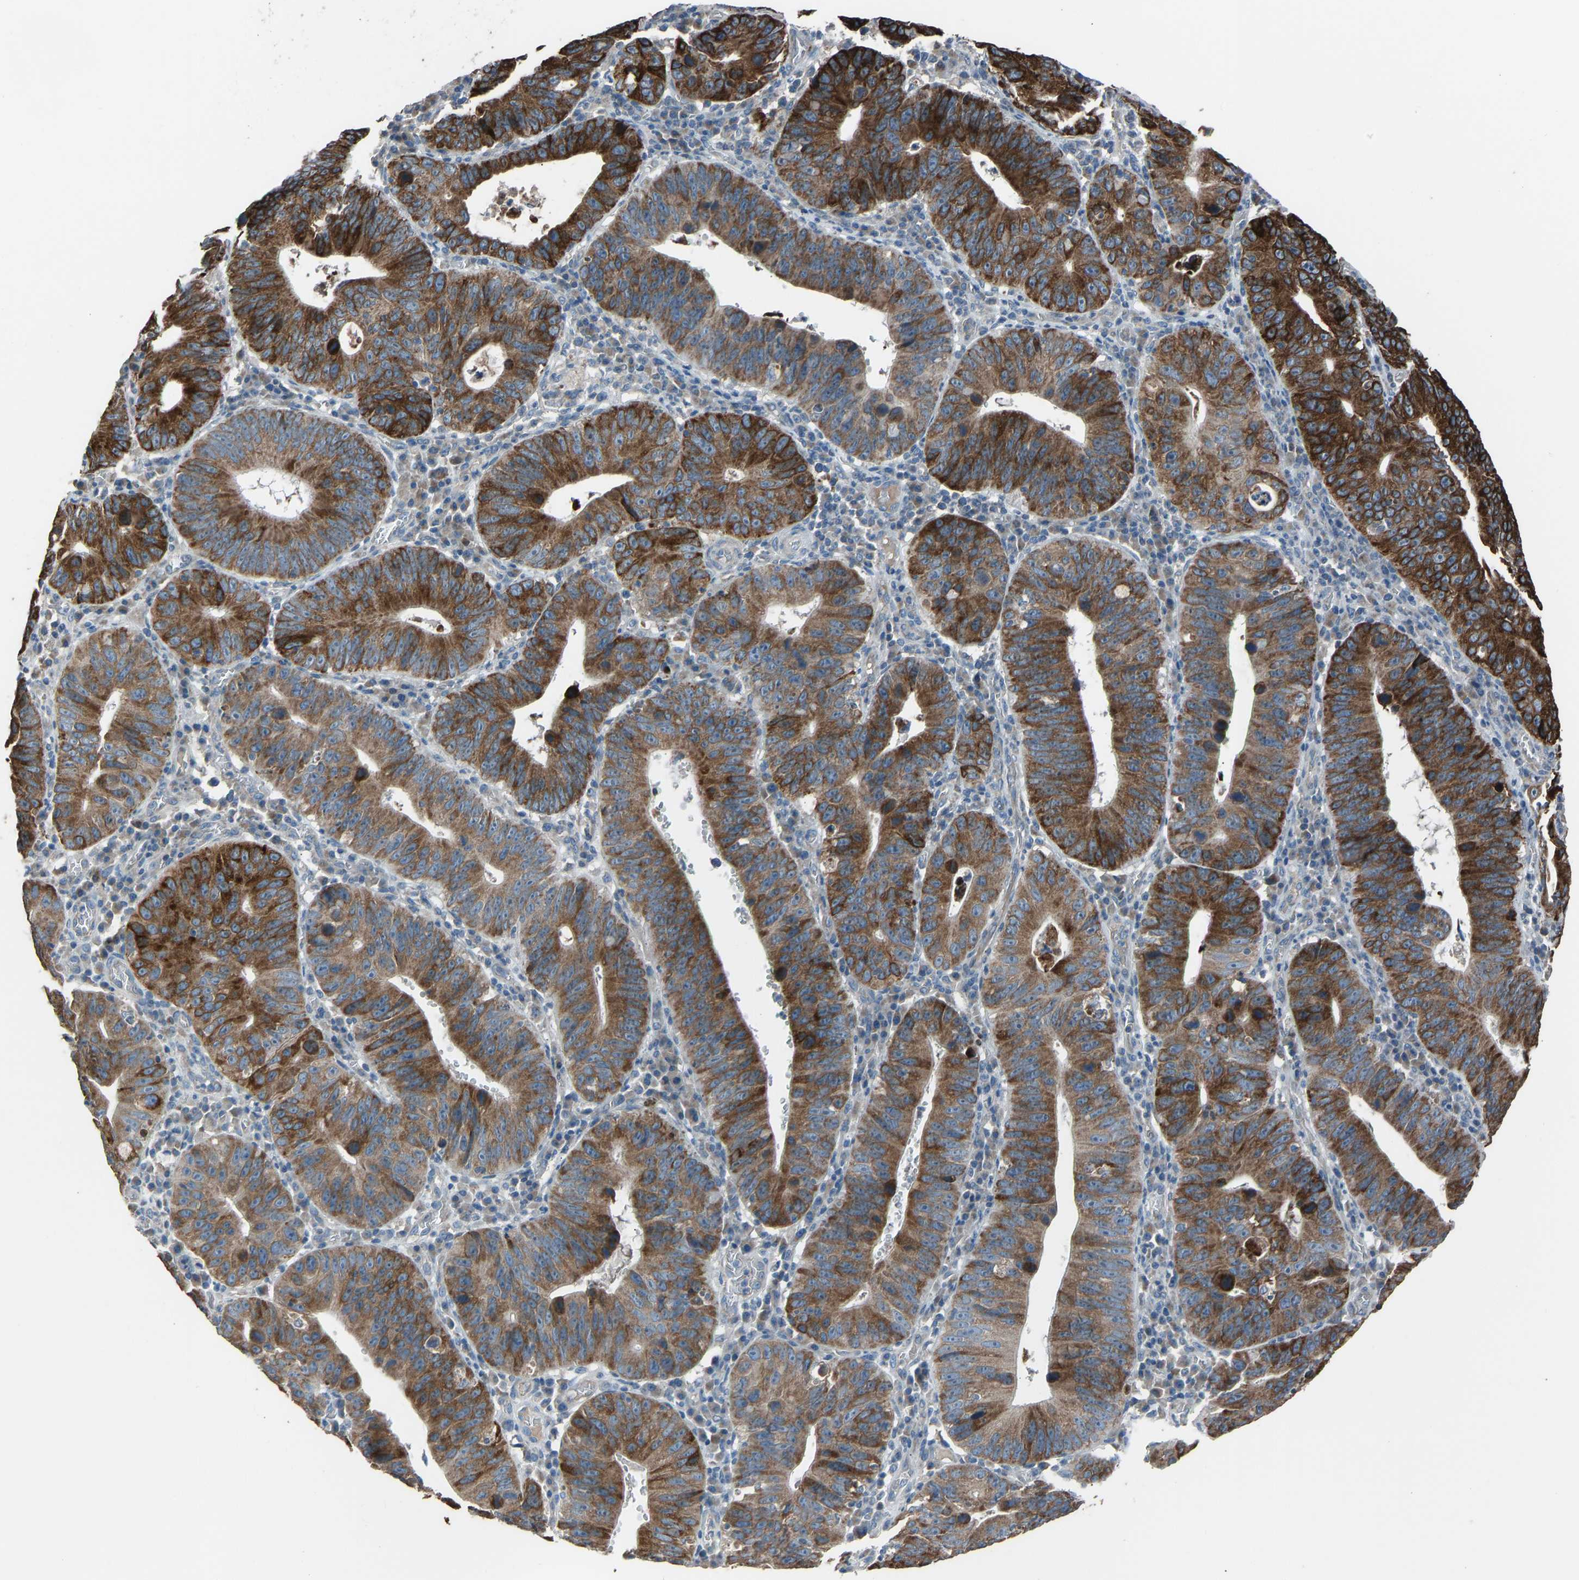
{"staining": {"intensity": "strong", "quantity": ">75%", "location": "cytoplasmic/membranous"}, "tissue": "stomach cancer", "cell_type": "Tumor cells", "image_type": "cancer", "snomed": [{"axis": "morphology", "description": "Adenocarcinoma, NOS"}, {"axis": "topography", "description": "Stomach"}], "caption": "Protein staining displays strong cytoplasmic/membranous expression in about >75% of tumor cells in adenocarcinoma (stomach). (DAB IHC, brown staining for protein, blue staining for nuclei).", "gene": "TGFBR3", "patient": {"sex": "male", "age": 59}}